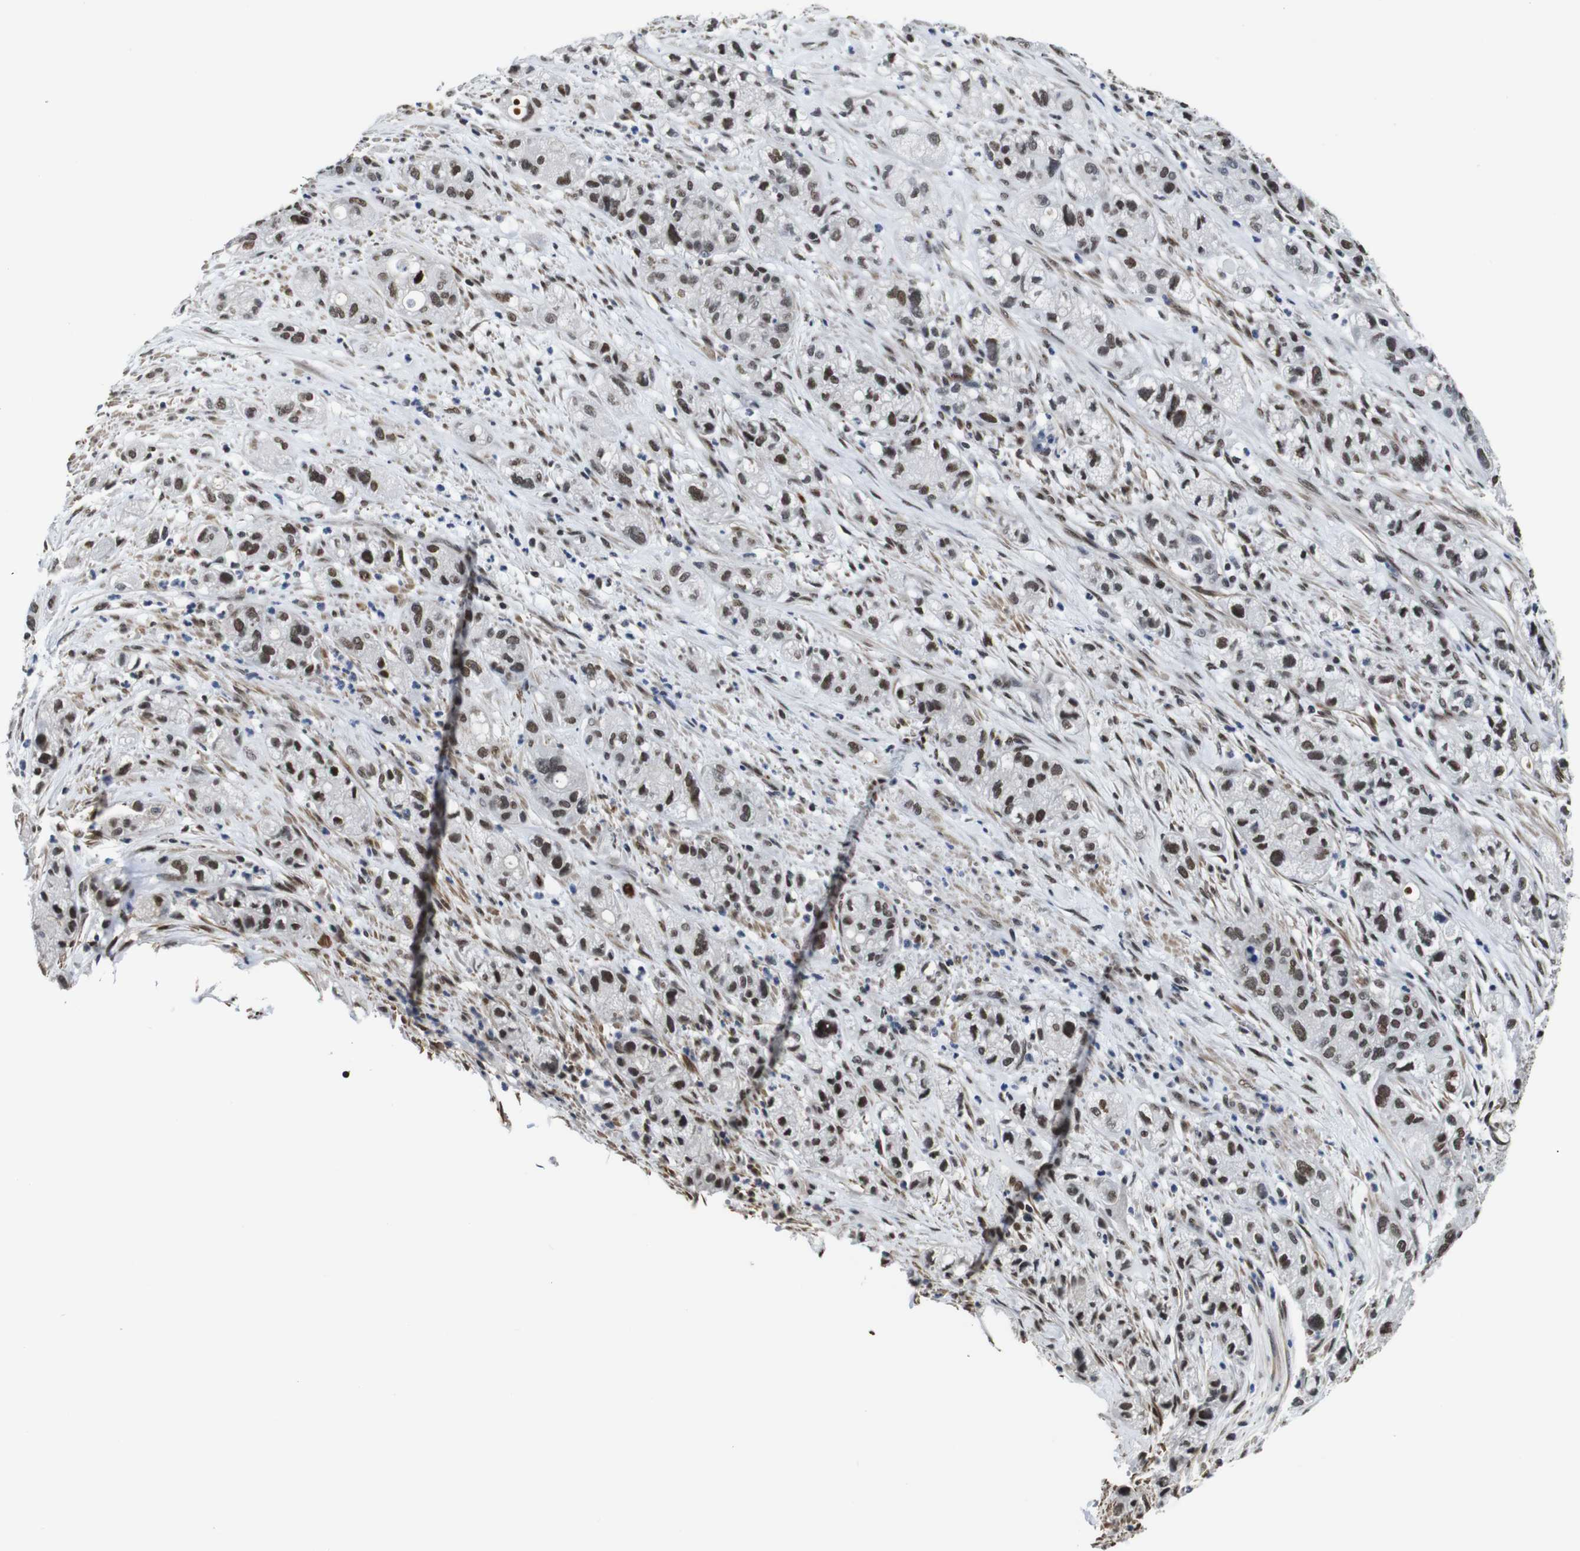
{"staining": {"intensity": "moderate", "quantity": ">75%", "location": "nuclear"}, "tissue": "pancreatic cancer", "cell_type": "Tumor cells", "image_type": "cancer", "snomed": [{"axis": "morphology", "description": "Adenocarcinoma, NOS"}, {"axis": "topography", "description": "Pancreas"}], "caption": "The photomicrograph shows immunohistochemical staining of adenocarcinoma (pancreatic). There is moderate nuclear positivity is seen in approximately >75% of tumor cells.", "gene": "ILDR2", "patient": {"sex": "female", "age": 78}}